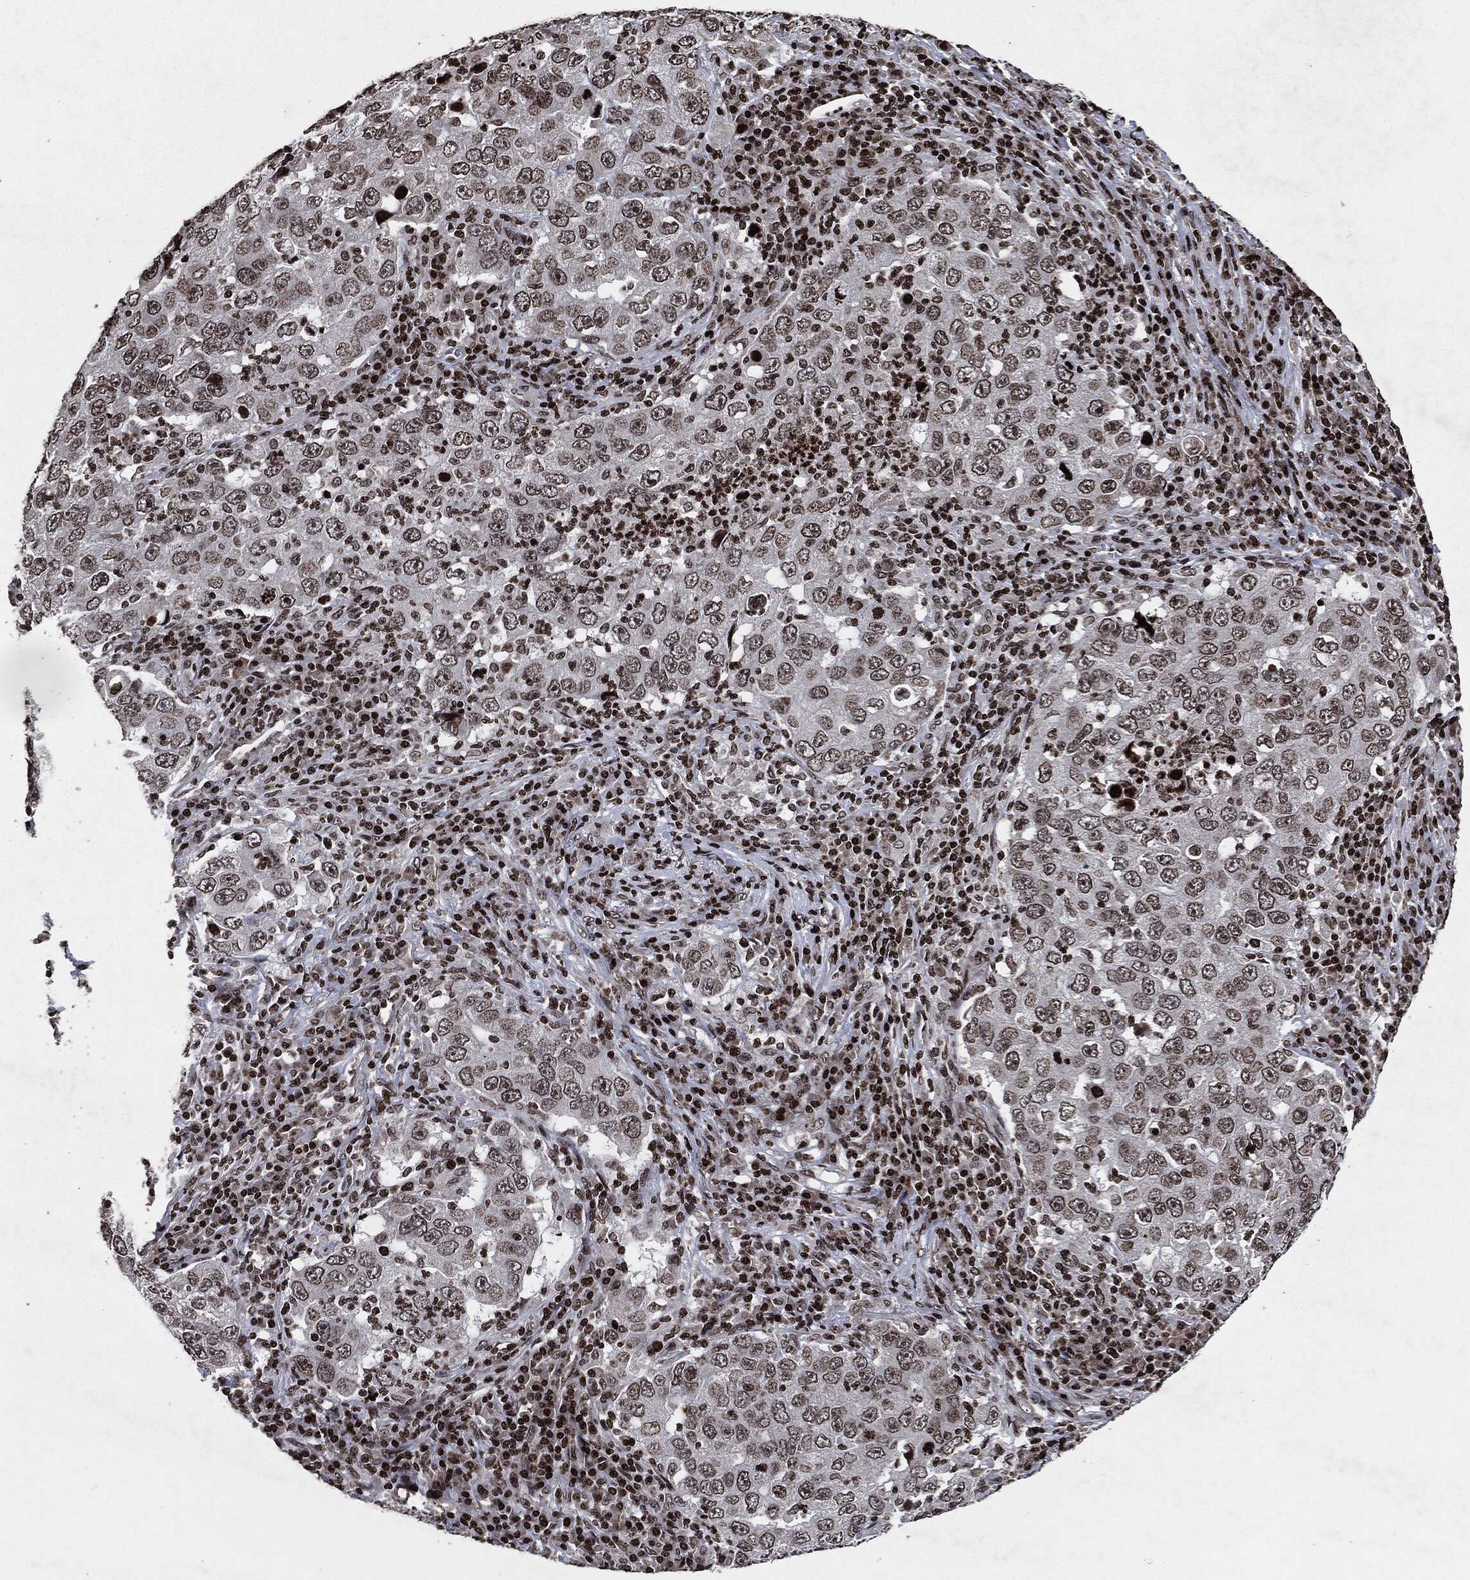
{"staining": {"intensity": "negative", "quantity": "none", "location": "none"}, "tissue": "lung cancer", "cell_type": "Tumor cells", "image_type": "cancer", "snomed": [{"axis": "morphology", "description": "Adenocarcinoma, NOS"}, {"axis": "topography", "description": "Lung"}], "caption": "Immunohistochemical staining of human lung cancer (adenocarcinoma) exhibits no significant staining in tumor cells.", "gene": "JUN", "patient": {"sex": "male", "age": 73}}